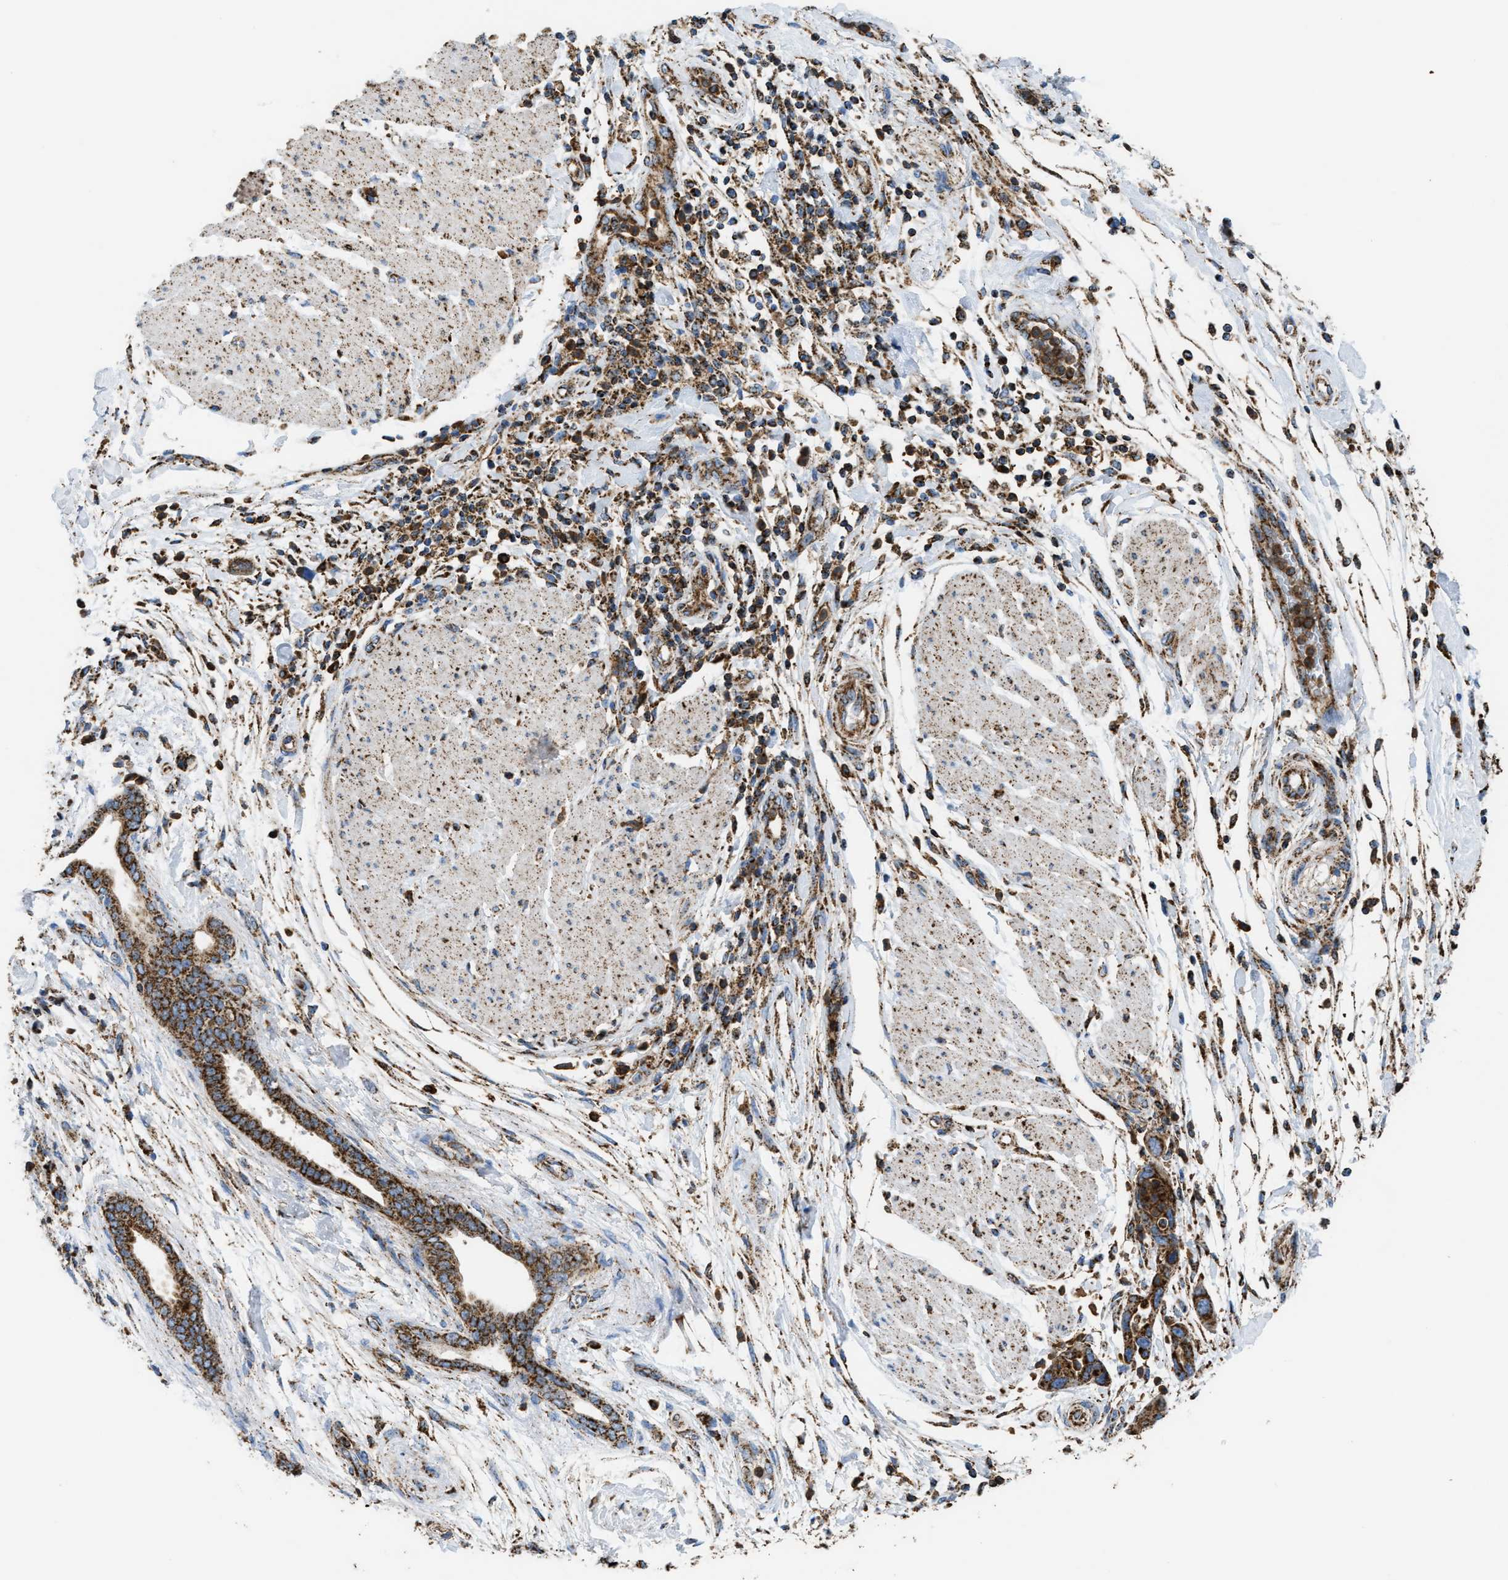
{"staining": {"intensity": "strong", "quantity": ">75%", "location": "cytoplasmic/membranous"}, "tissue": "pancreatic cancer", "cell_type": "Tumor cells", "image_type": "cancer", "snomed": [{"axis": "morphology", "description": "Normal tissue, NOS"}, {"axis": "morphology", "description": "Adenocarcinoma, NOS"}, {"axis": "topography", "description": "Pancreas"}], "caption": "Pancreatic cancer (adenocarcinoma) stained with immunohistochemistry (IHC) reveals strong cytoplasmic/membranous staining in about >75% of tumor cells.", "gene": "ECHS1", "patient": {"sex": "female", "age": 71}}